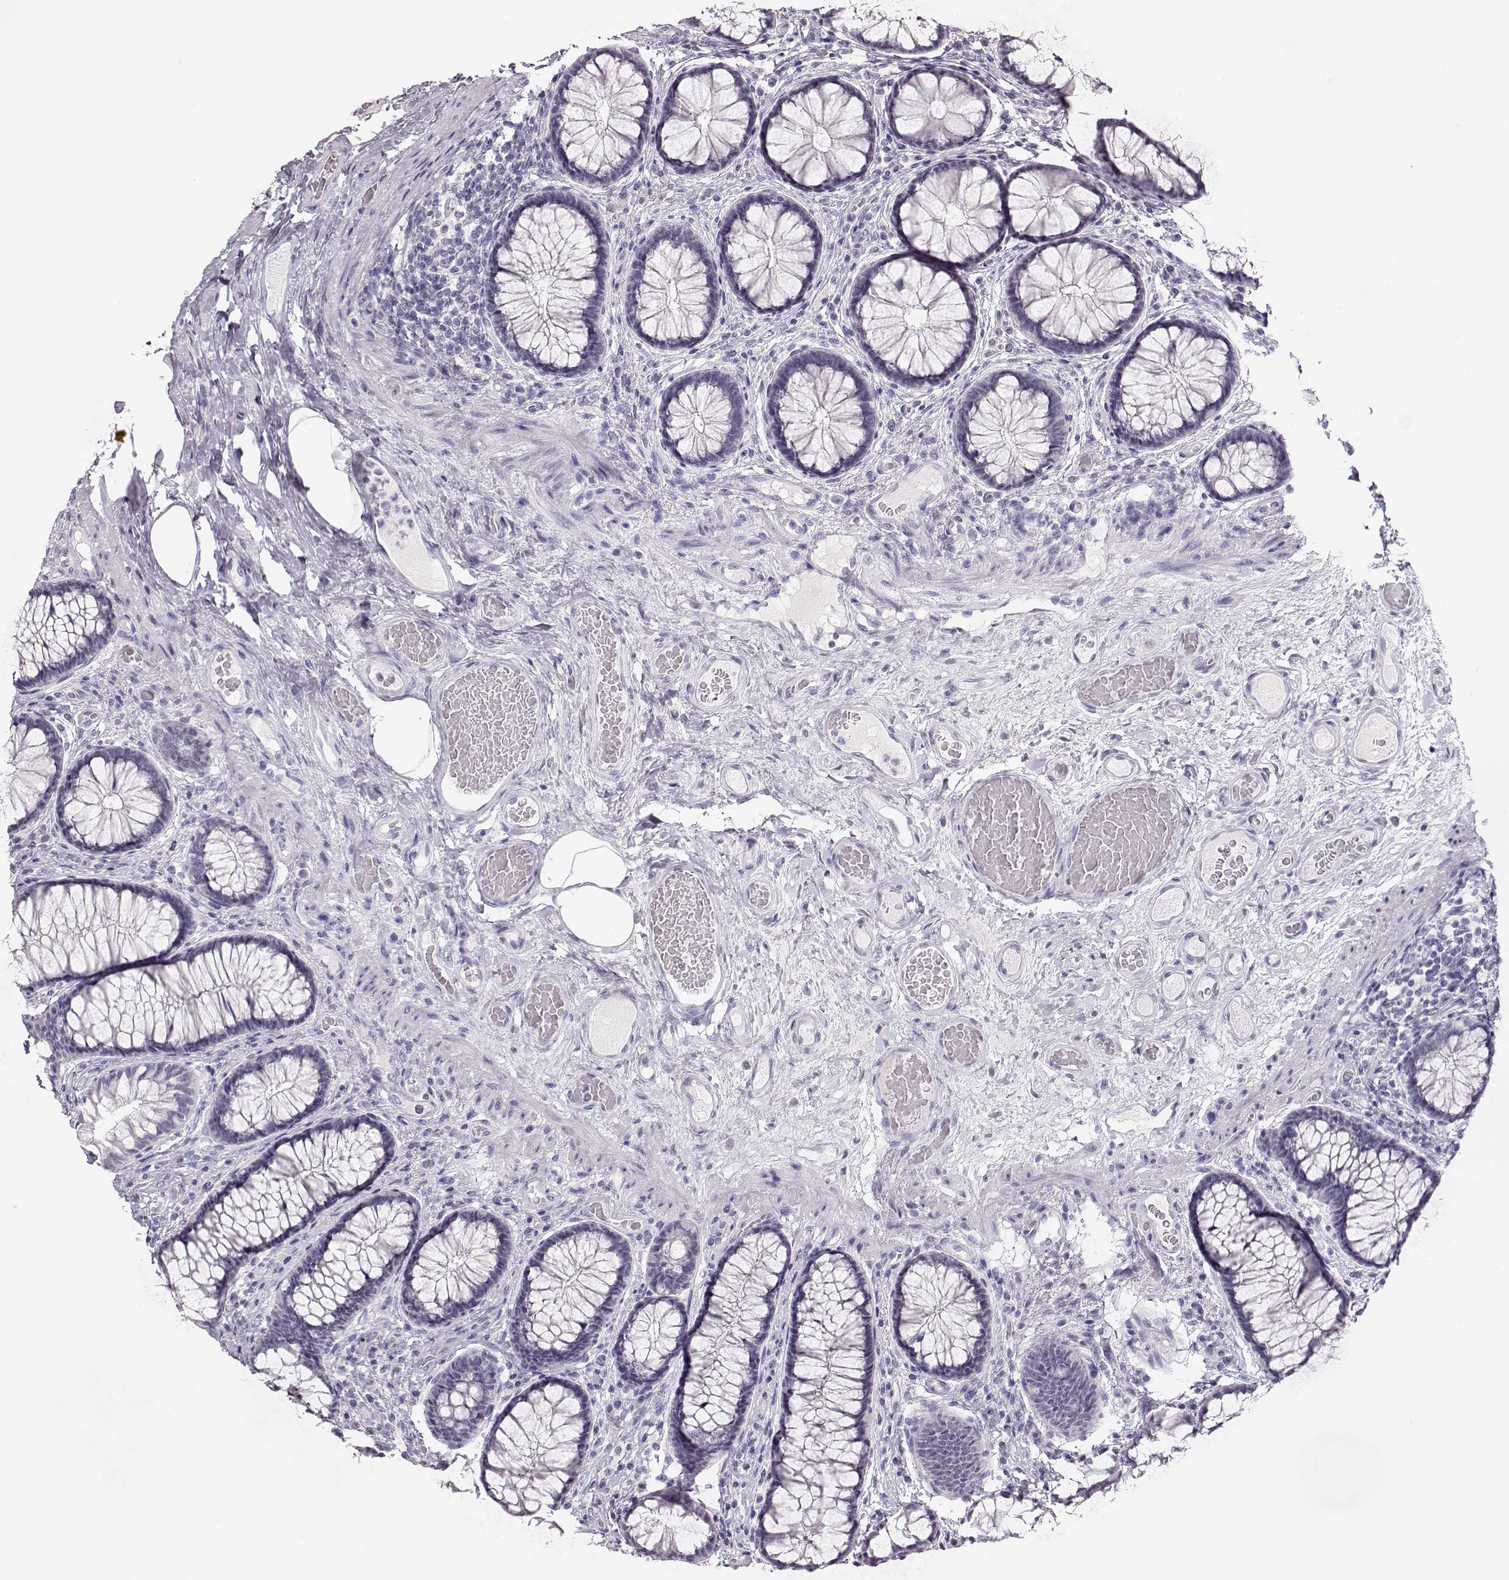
{"staining": {"intensity": "negative", "quantity": "none", "location": "none"}, "tissue": "colon", "cell_type": "Endothelial cells", "image_type": "normal", "snomed": [{"axis": "morphology", "description": "Normal tissue, NOS"}, {"axis": "topography", "description": "Colon"}], "caption": "This is an immunohistochemistry image of normal colon. There is no staining in endothelial cells.", "gene": "IMPG1", "patient": {"sex": "female", "age": 65}}